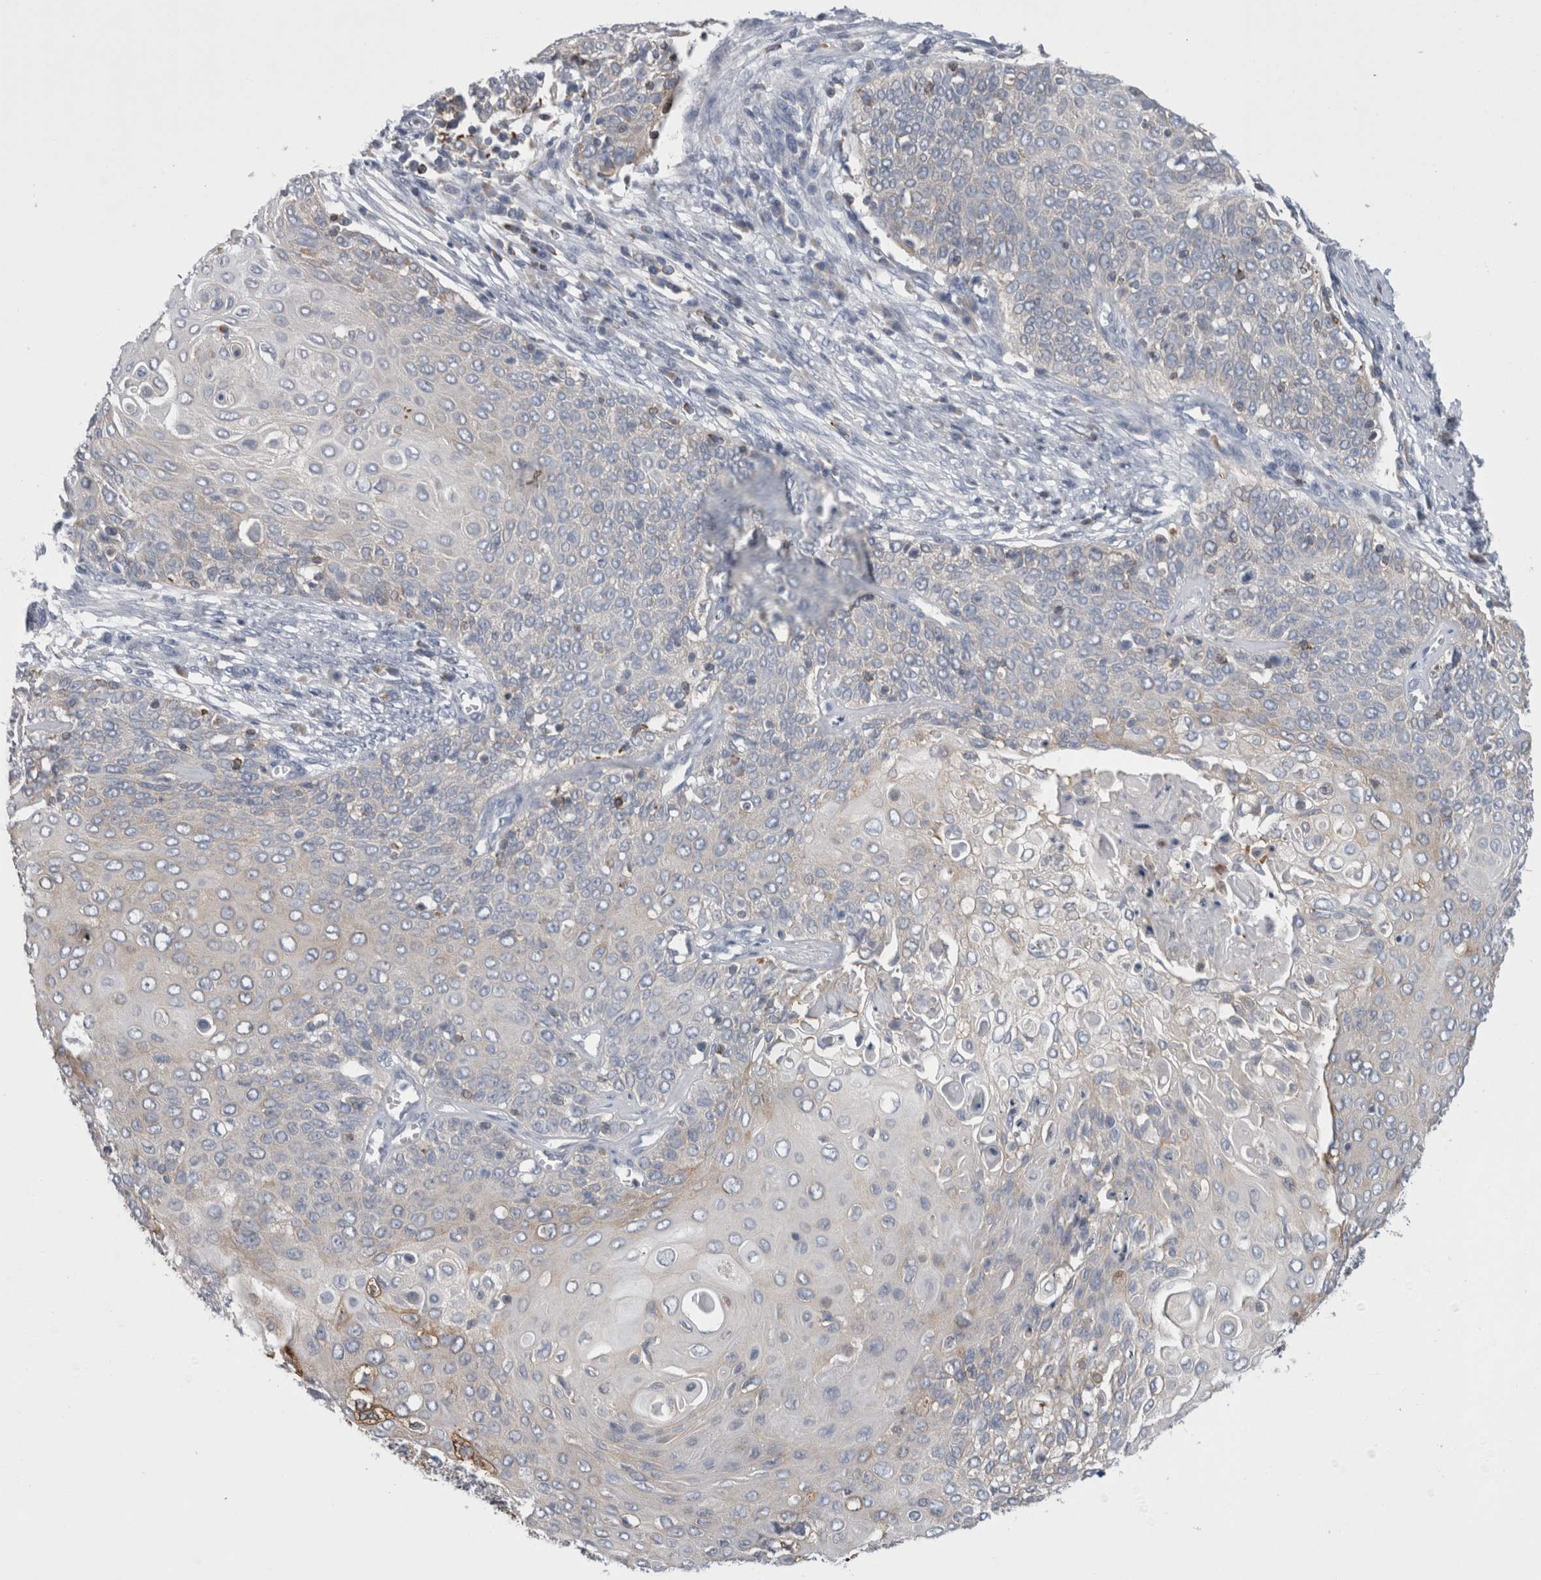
{"staining": {"intensity": "negative", "quantity": "none", "location": "none"}, "tissue": "cervical cancer", "cell_type": "Tumor cells", "image_type": "cancer", "snomed": [{"axis": "morphology", "description": "Squamous cell carcinoma, NOS"}, {"axis": "topography", "description": "Cervix"}], "caption": "Cervical cancer (squamous cell carcinoma) was stained to show a protein in brown. There is no significant positivity in tumor cells.", "gene": "DCTN6", "patient": {"sex": "female", "age": 39}}